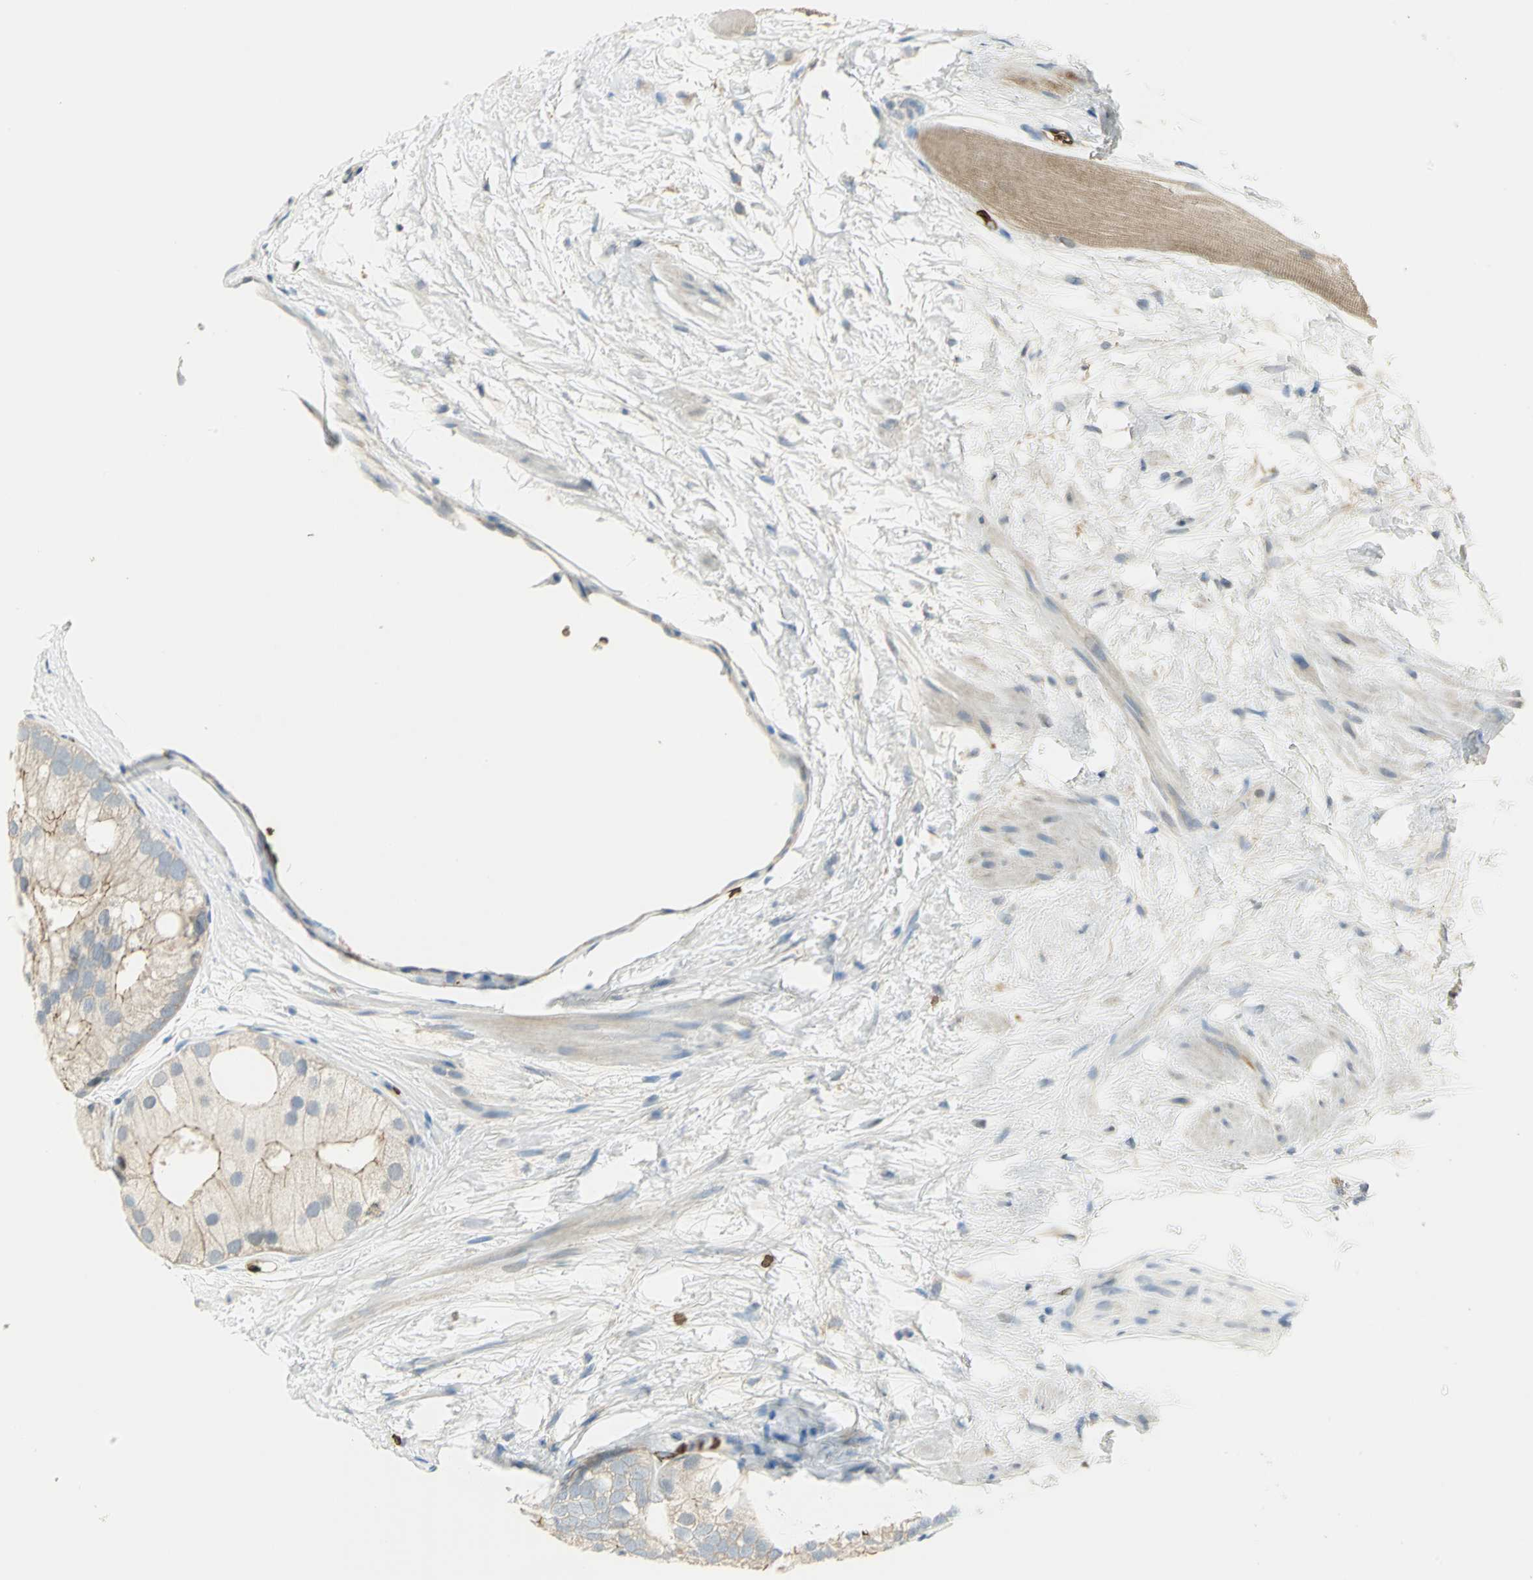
{"staining": {"intensity": "moderate", "quantity": ">75%", "location": "cytoplasmic/membranous"}, "tissue": "prostate cancer", "cell_type": "Tumor cells", "image_type": "cancer", "snomed": [{"axis": "morphology", "description": "Adenocarcinoma, Low grade"}, {"axis": "topography", "description": "Prostate"}], "caption": "IHC histopathology image of neoplastic tissue: human prostate cancer (low-grade adenocarcinoma) stained using IHC displays medium levels of moderate protein expression localized specifically in the cytoplasmic/membranous of tumor cells, appearing as a cytoplasmic/membranous brown color.", "gene": "ANK1", "patient": {"sex": "male", "age": 69}}